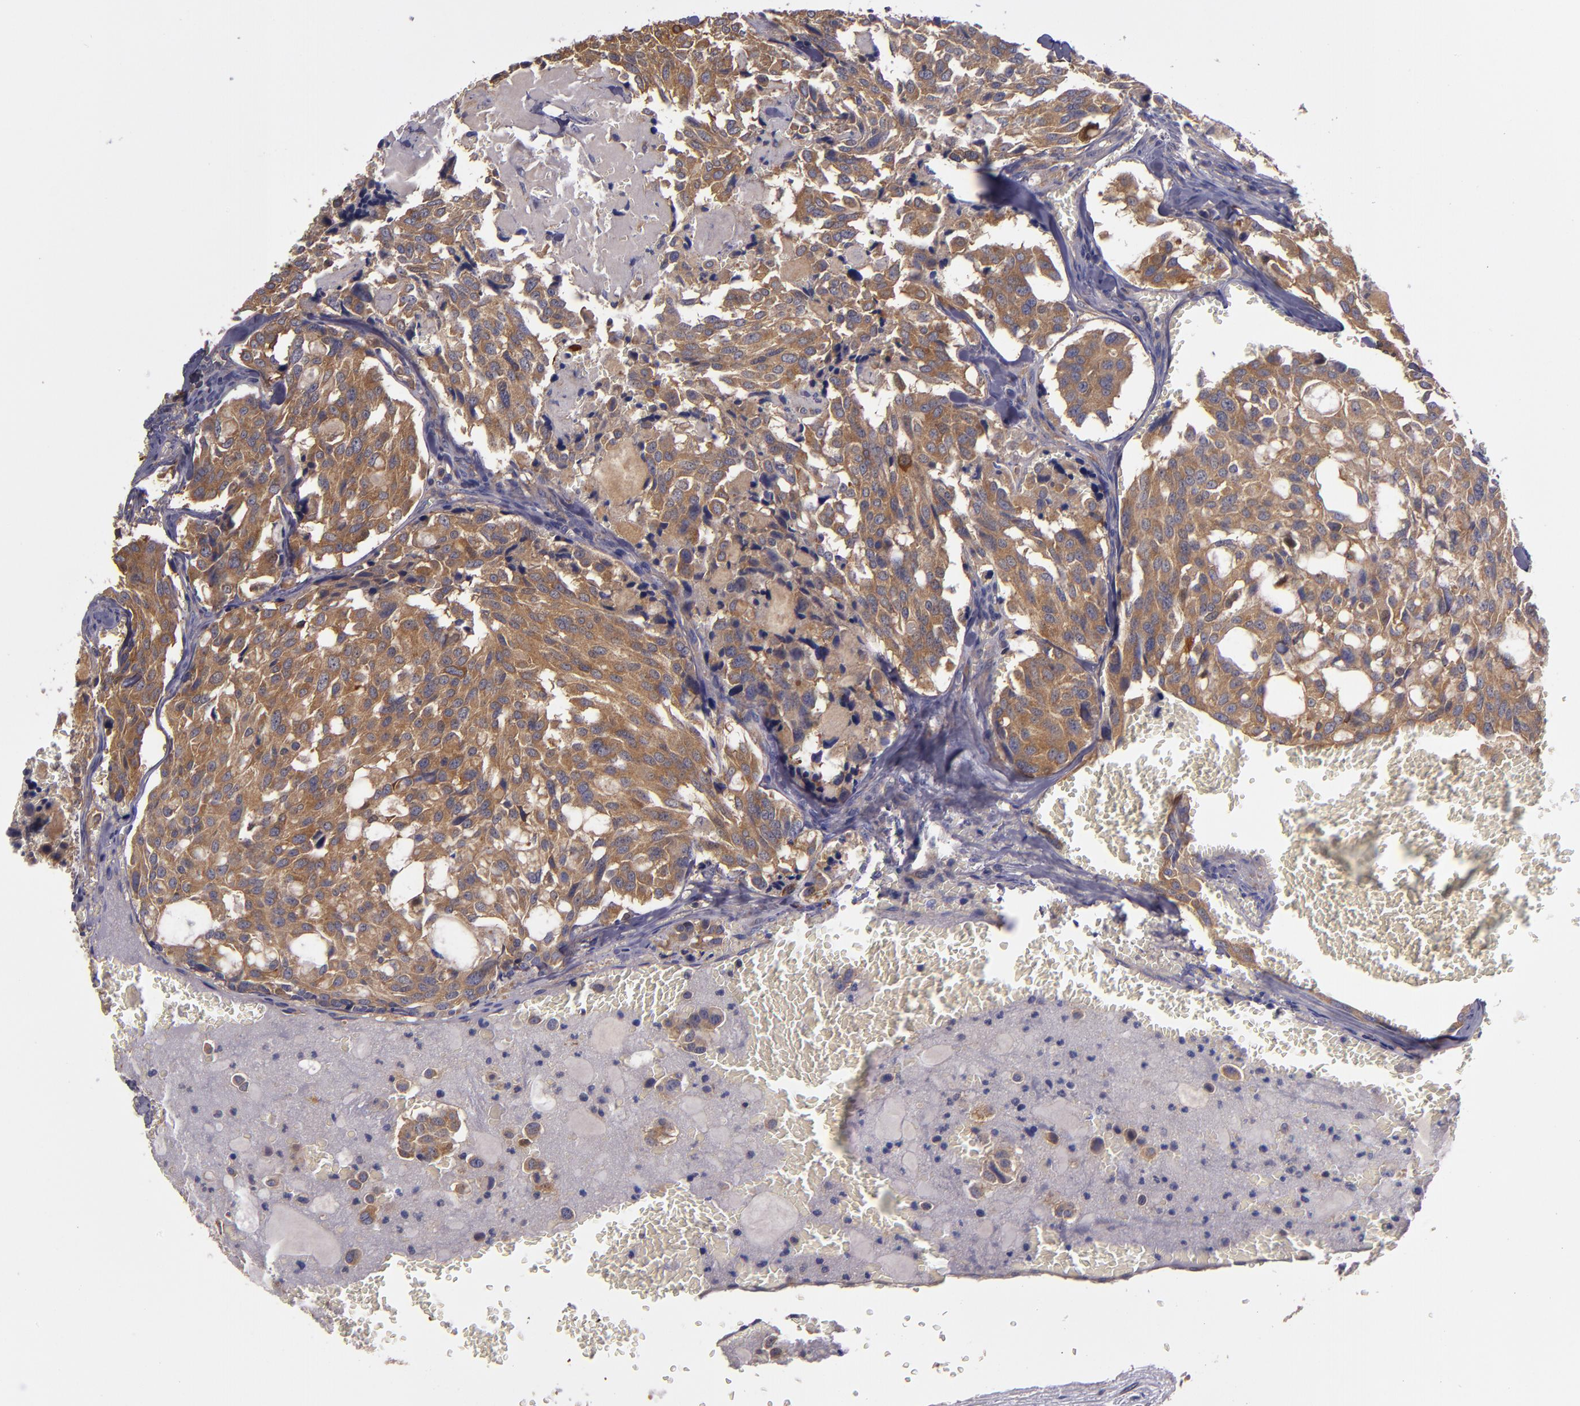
{"staining": {"intensity": "moderate", "quantity": ">75%", "location": "cytoplasmic/membranous"}, "tissue": "thyroid cancer", "cell_type": "Tumor cells", "image_type": "cancer", "snomed": [{"axis": "morphology", "description": "Carcinoma, NOS"}, {"axis": "morphology", "description": "Carcinoid, malignant, NOS"}, {"axis": "topography", "description": "Thyroid gland"}], "caption": "Carcinoma (thyroid) tissue exhibits moderate cytoplasmic/membranous staining in about >75% of tumor cells, visualized by immunohistochemistry. (DAB IHC, brown staining for protein, blue staining for nuclei).", "gene": "CARS1", "patient": {"sex": "male", "age": 33}}